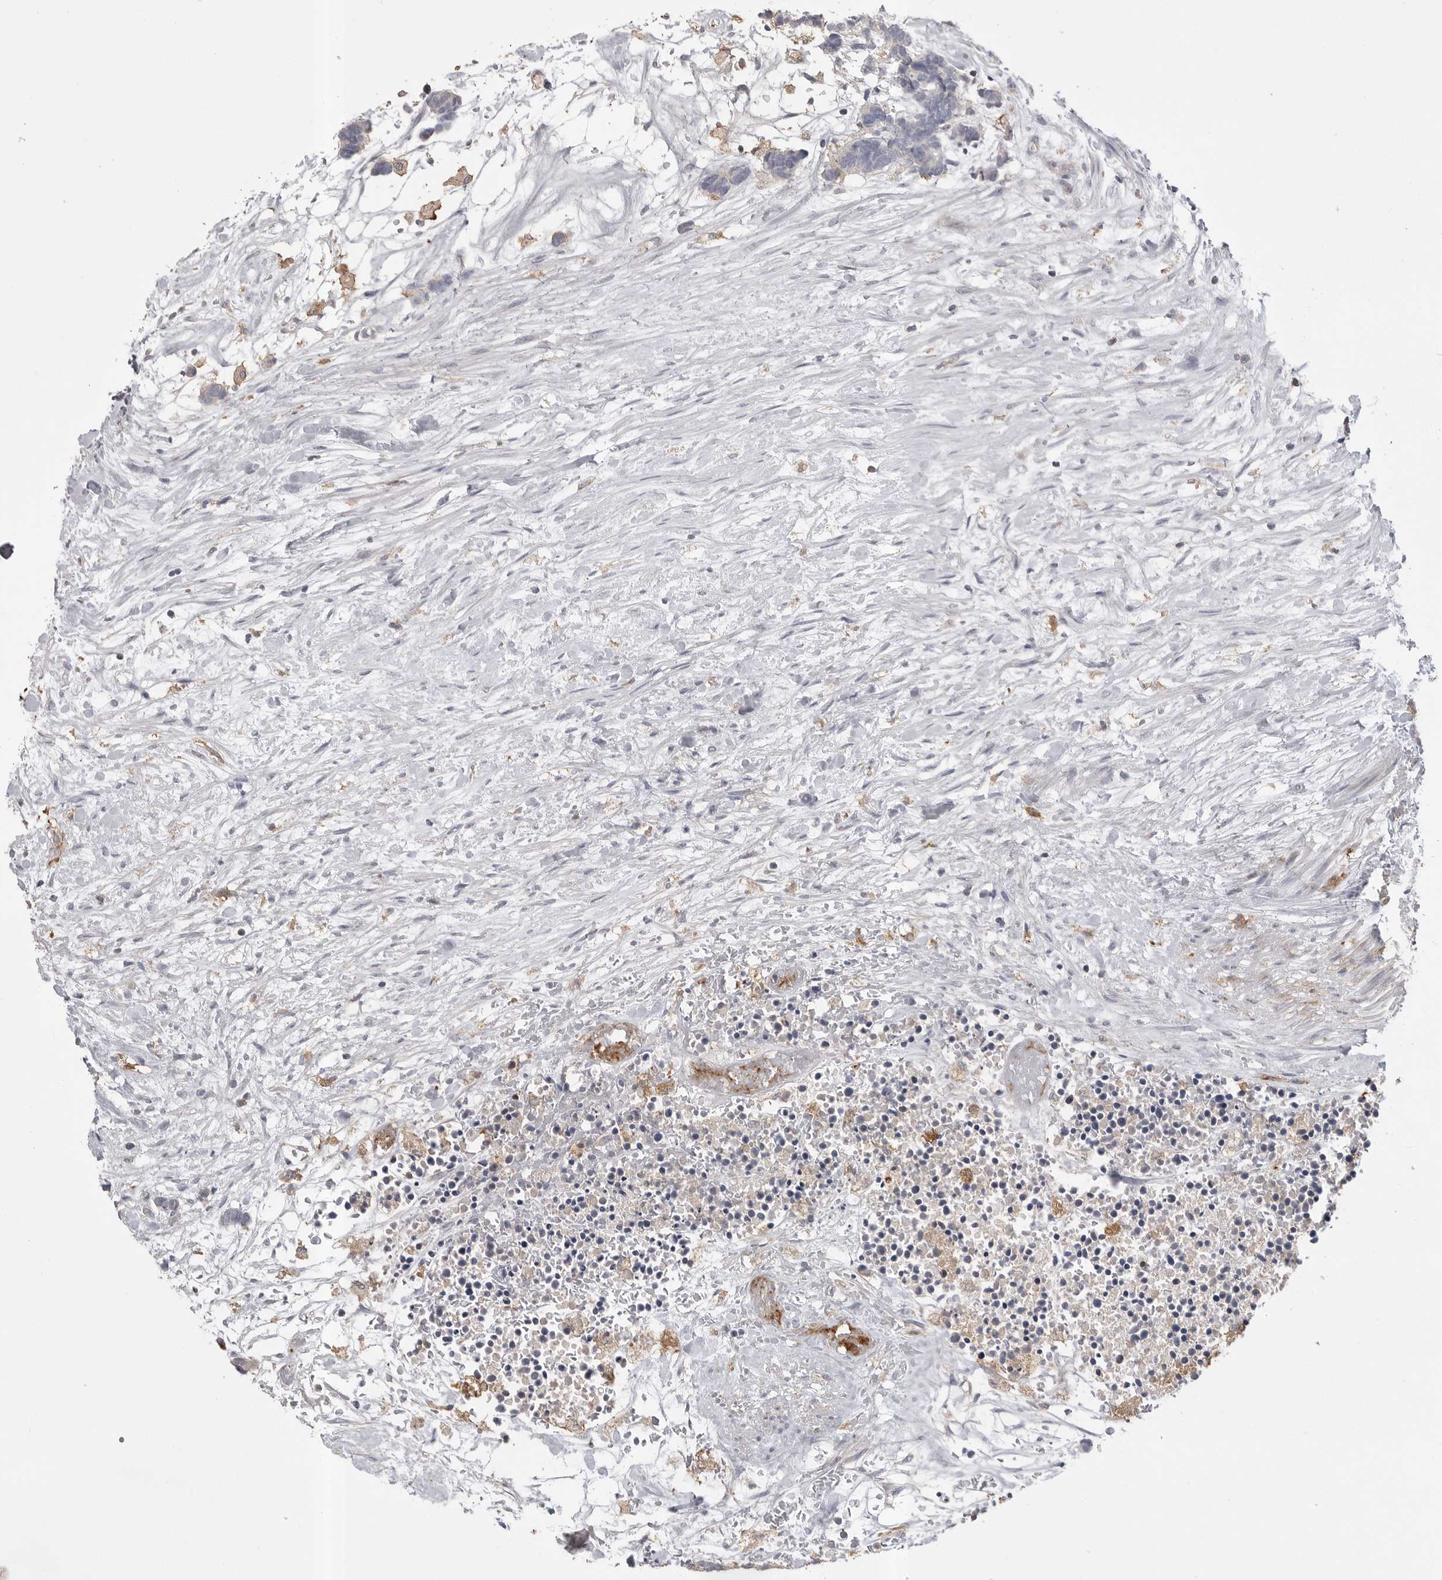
{"staining": {"intensity": "negative", "quantity": "none", "location": "none"}, "tissue": "carcinoid", "cell_type": "Tumor cells", "image_type": "cancer", "snomed": [{"axis": "morphology", "description": "Carcinoma, NOS"}, {"axis": "morphology", "description": "Carcinoid, malignant, NOS"}, {"axis": "topography", "description": "Urinary bladder"}], "caption": "Tumor cells are negative for brown protein staining in carcinoid.", "gene": "CMTM6", "patient": {"sex": "male", "age": 57}}